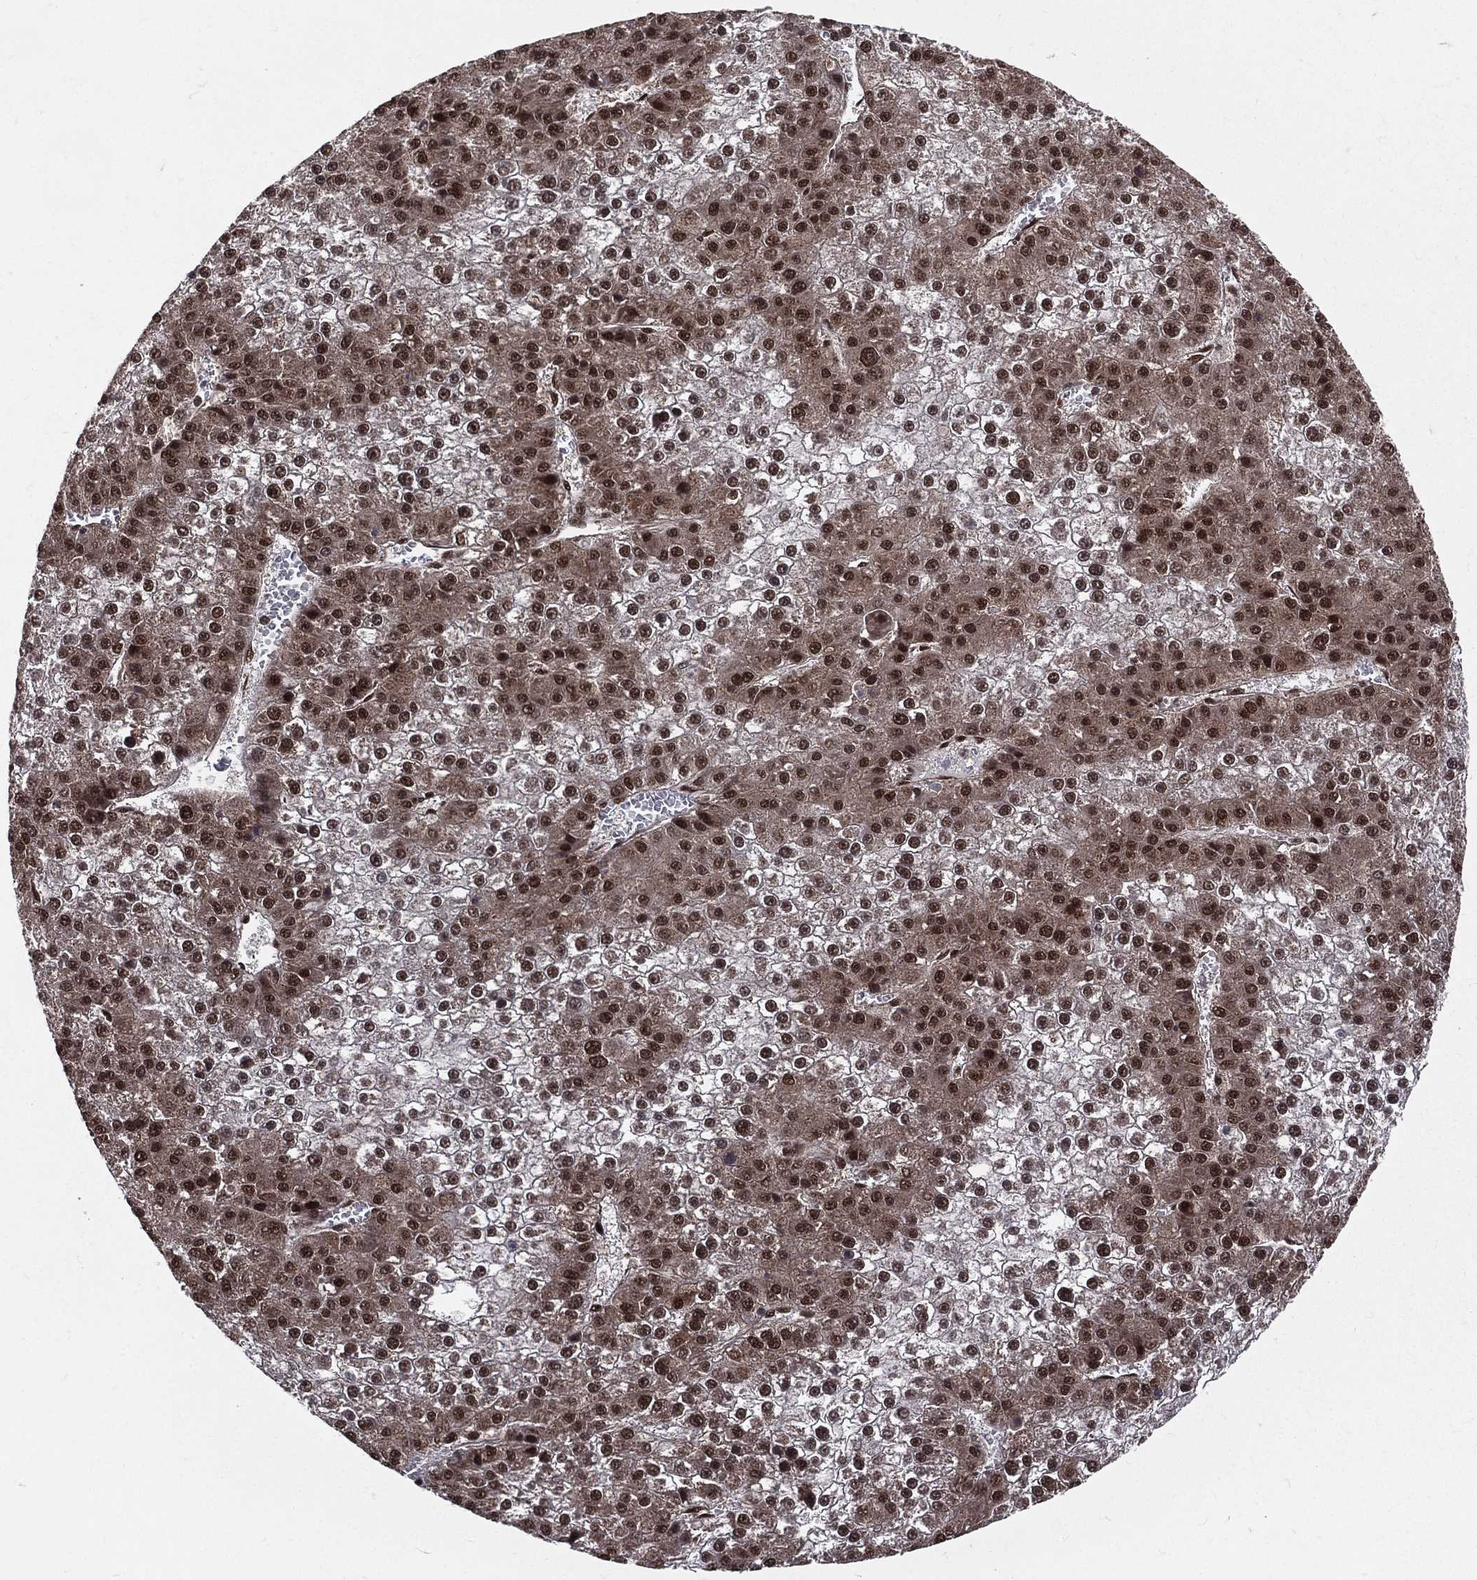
{"staining": {"intensity": "strong", "quantity": ">75%", "location": "nuclear"}, "tissue": "liver cancer", "cell_type": "Tumor cells", "image_type": "cancer", "snomed": [{"axis": "morphology", "description": "Carcinoma, Hepatocellular, NOS"}, {"axis": "topography", "description": "Liver"}], "caption": "Immunohistochemical staining of liver hepatocellular carcinoma displays high levels of strong nuclear protein expression in approximately >75% of tumor cells.", "gene": "COPS4", "patient": {"sex": "female", "age": 73}}